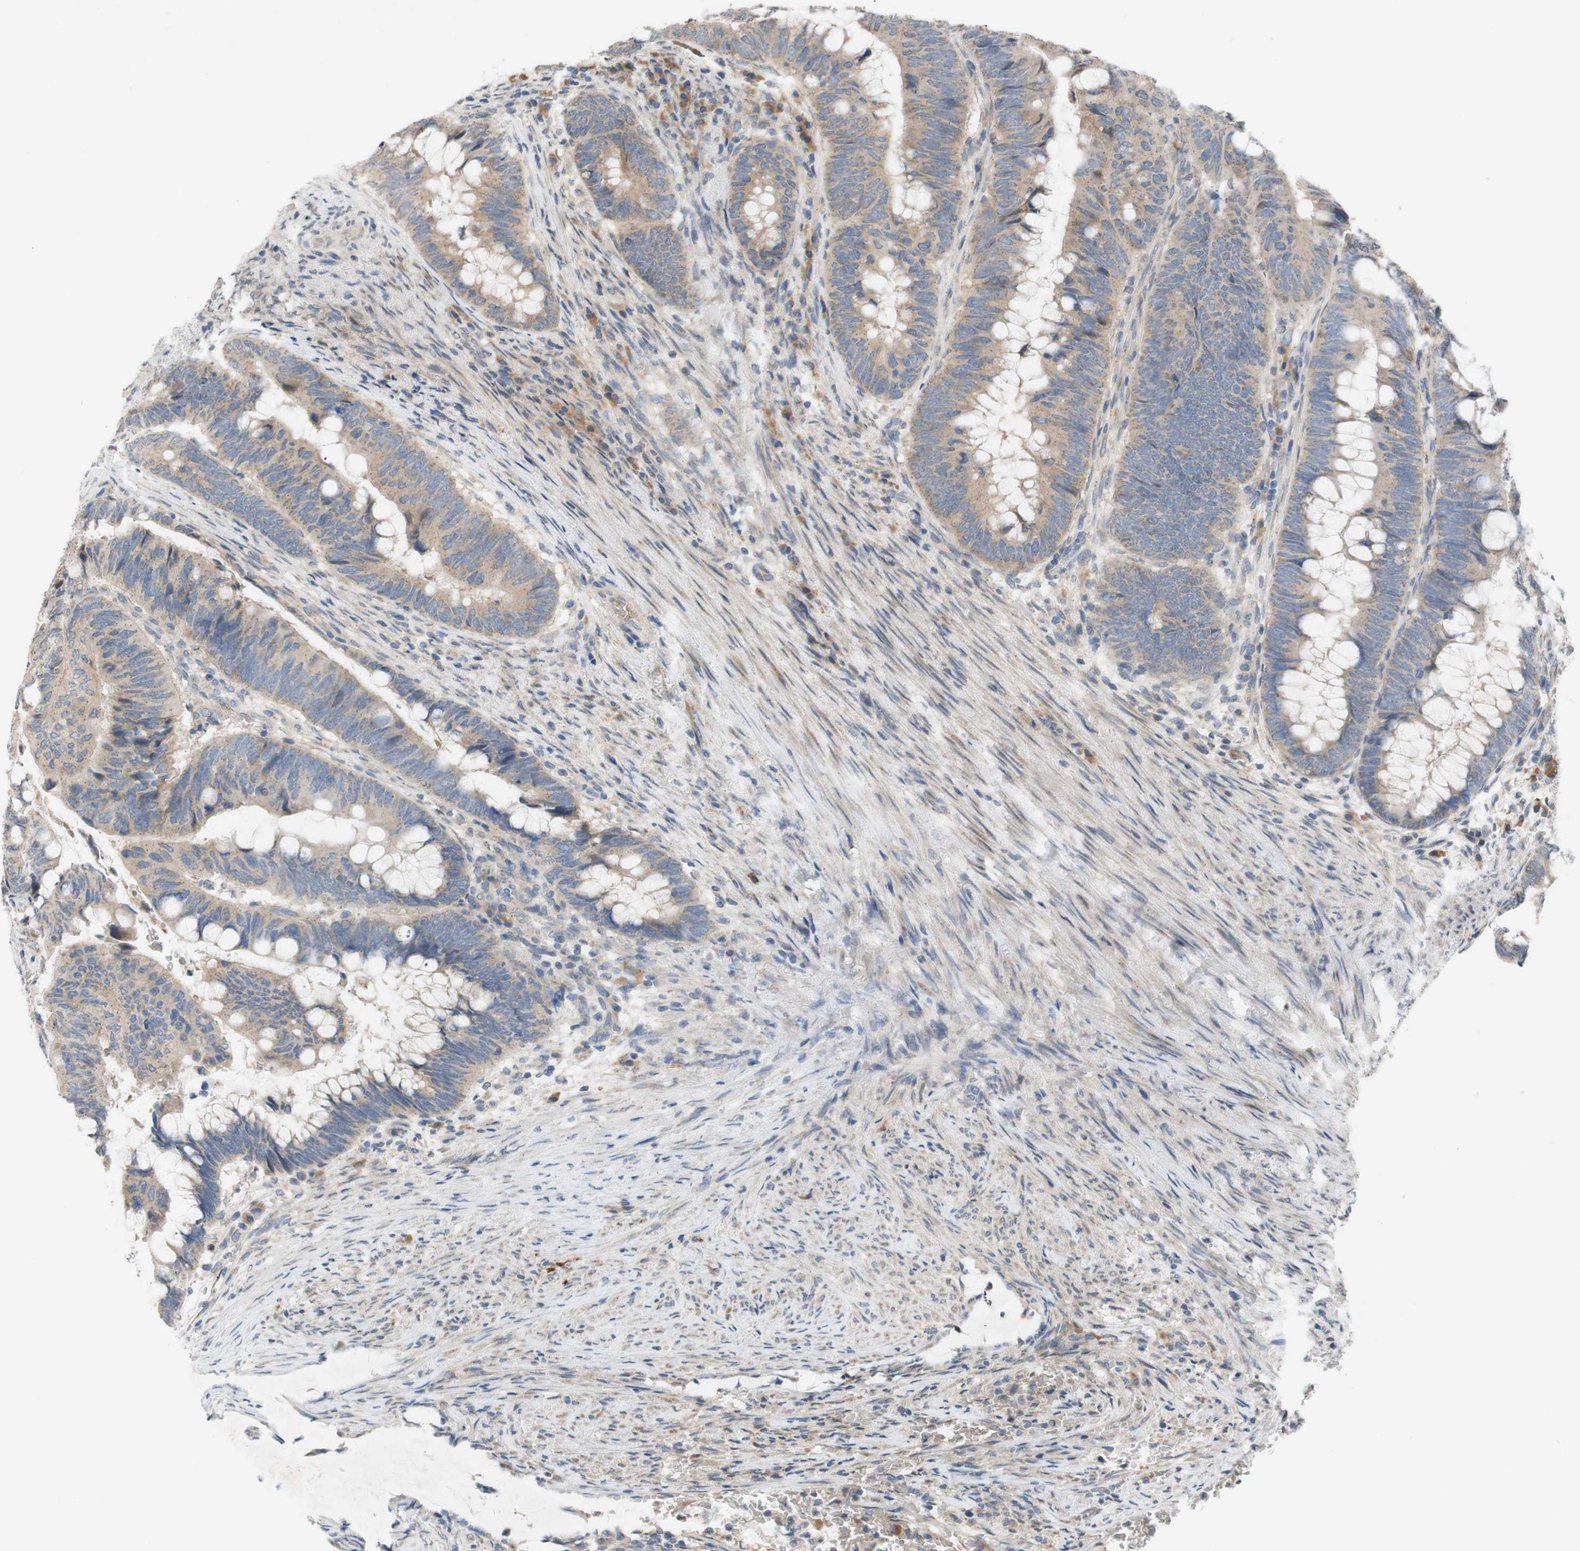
{"staining": {"intensity": "moderate", "quantity": ">75%", "location": "cytoplasmic/membranous"}, "tissue": "colorectal cancer", "cell_type": "Tumor cells", "image_type": "cancer", "snomed": [{"axis": "morphology", "description": "Normal tissue, NOS"}, {"axis": "morphology", "description": "Adenocarcinoma, NOS"}, {"axis": "topography", "description": "Rectum"}, {"axis": "topography", "description": "Peripheral nerve tissue"}], "caption": "High-power microscopy captured an immunohistochemistry micrograph of colorectal cancer (adenocarcinoma), revealing moderate cytoplasmic/membranous positivity in about >75% of tumor cells.", "gene": "ADD2", "patient": {"sex": "male", "age": 92}}